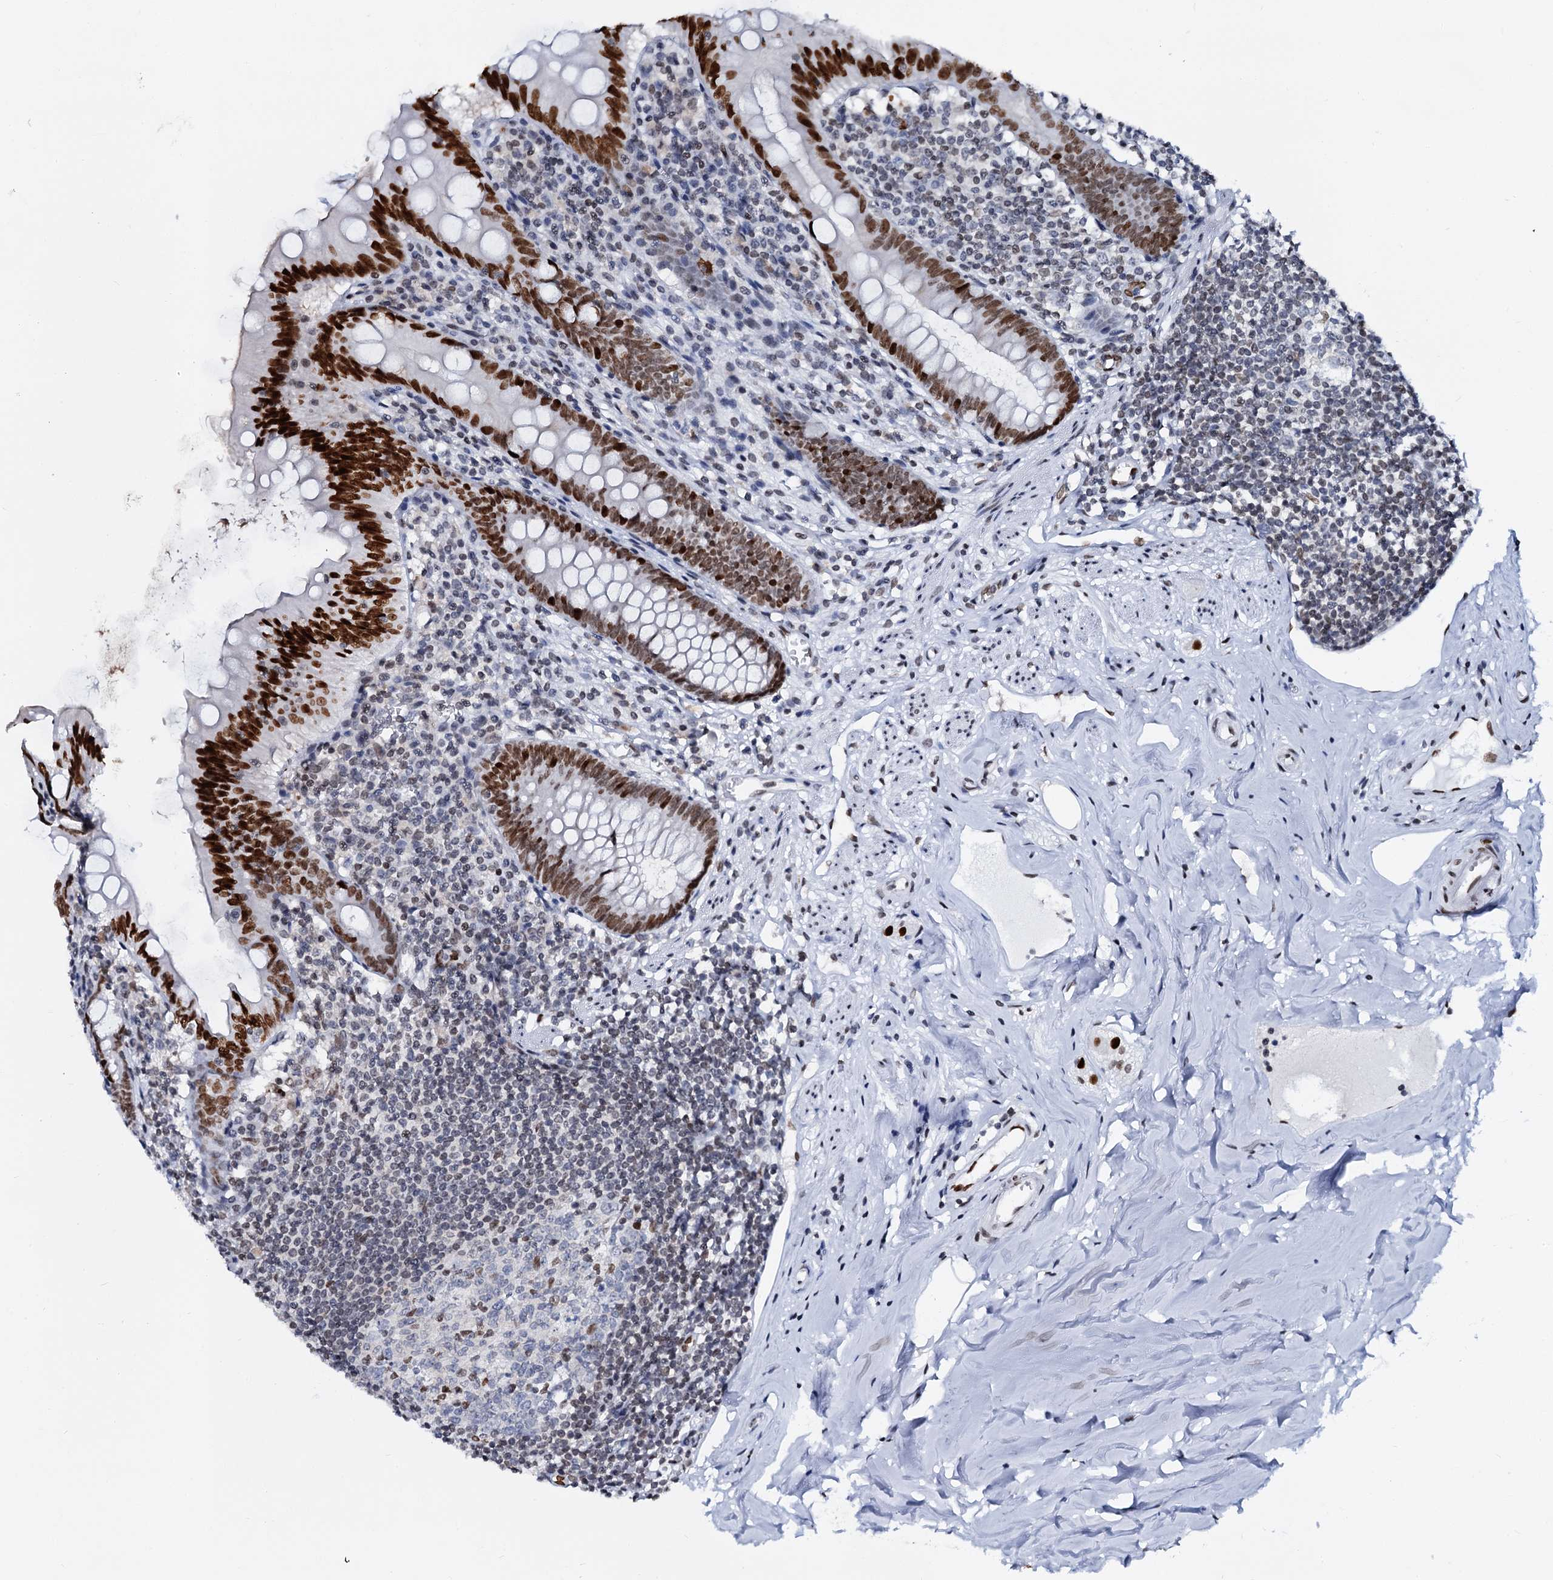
{"staining": {"intensity": "strong", "quantity": ">75%", "location": "nuclear"}, "tissue": "appendix", "cell_type": "Glandular cells", "image_type": "normal", "snomed": [{"axis": "morphology", "description": "Normal tissue, NOS"}, {"axis": "topography", "description": "Appendix"}], "caption": "The immunohistochemical stain labels strong nuclear expression in glandular cells of unremarkable appendix. The staining is performed using DAB brown chromogen to label protein expression. The nuclei are counter-stained blue using hematoxylin.", "gene": "CMAS", "patient": {"sex": "female", "age": 51}}